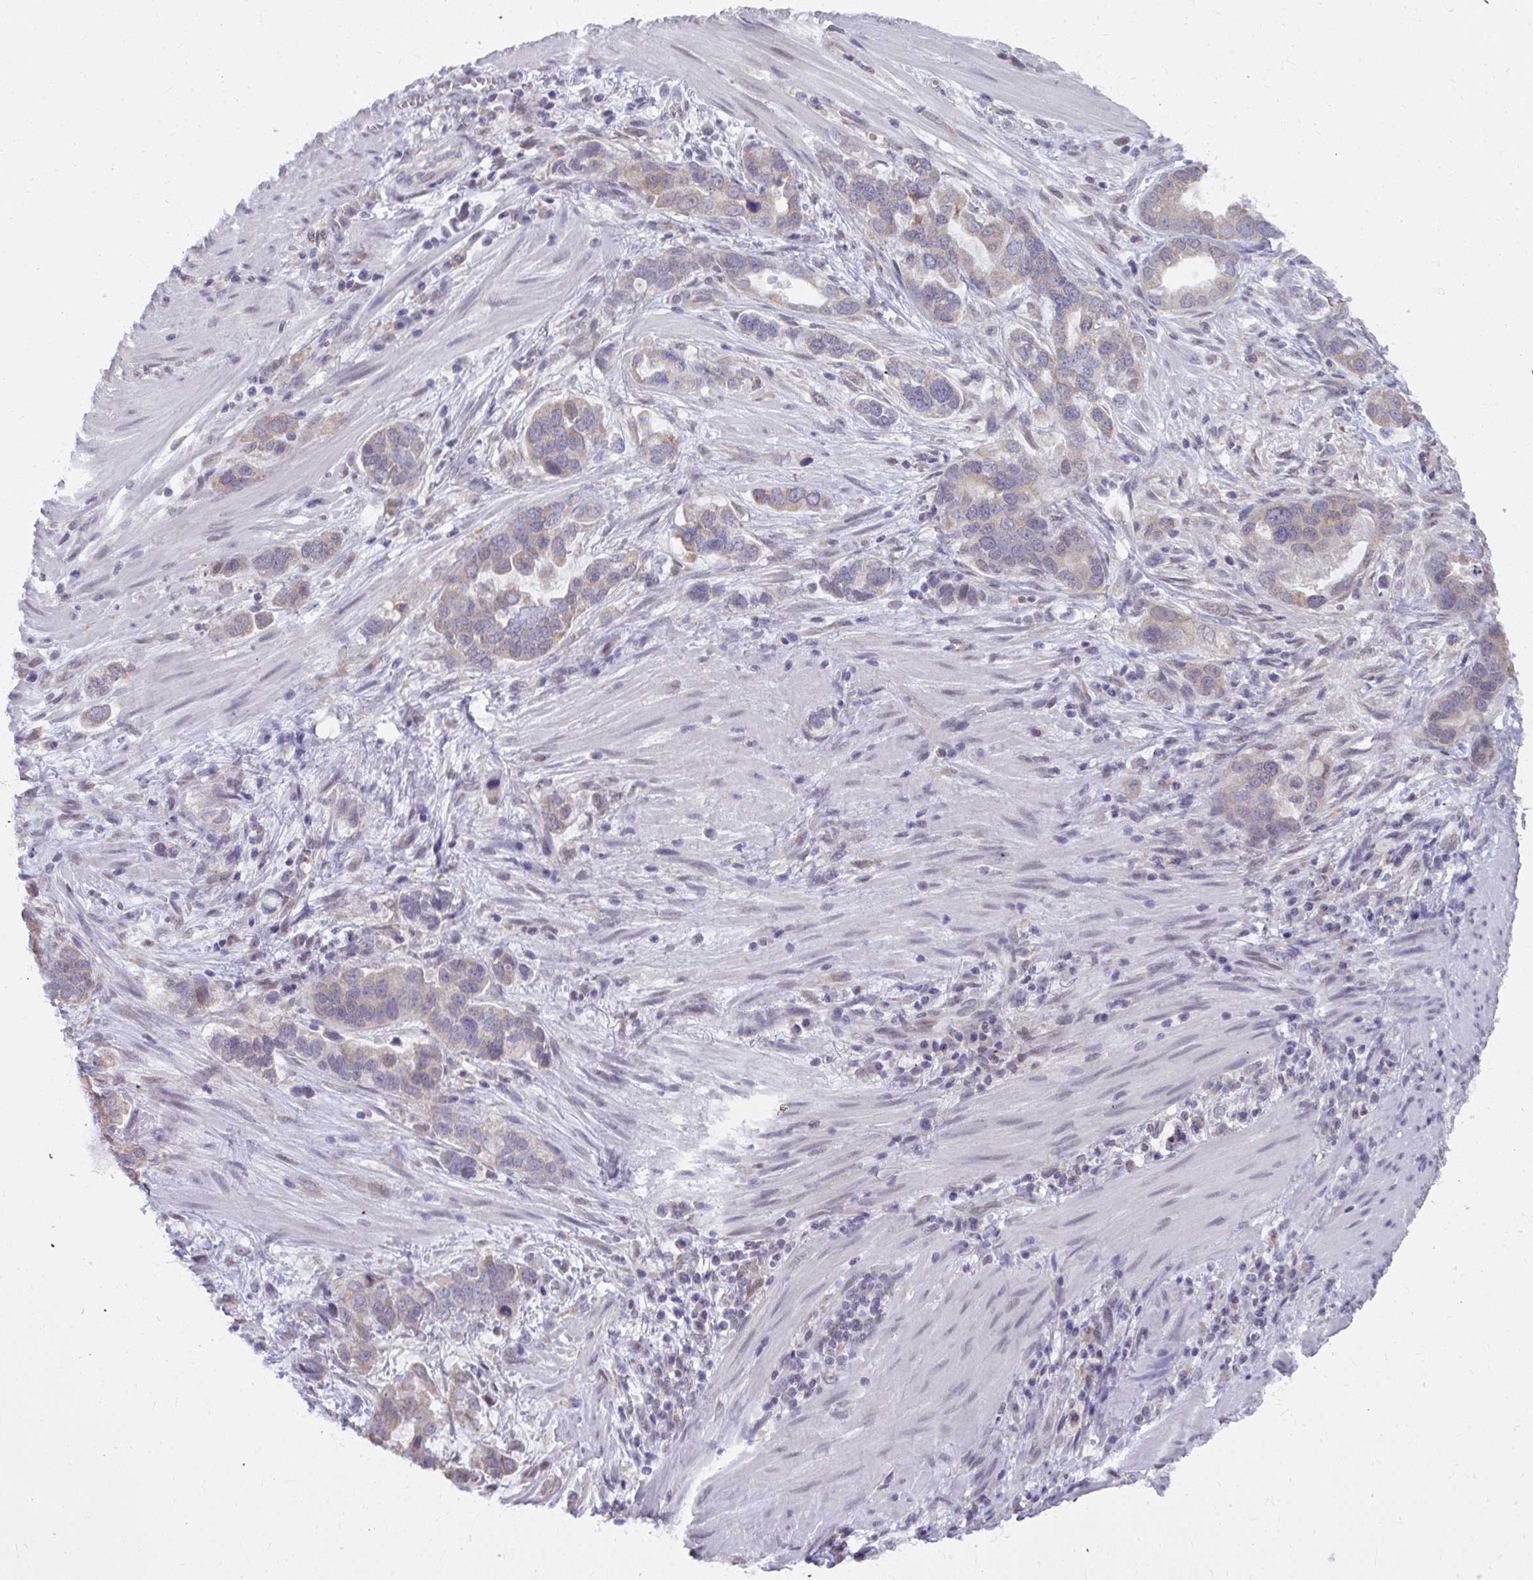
{"staining": {"intensity": "weak", "quantity": "<25%", "location": "cytoplasmic/membranous"}, "tissue": "stomach cancer", "cell_type": "Tumor cells", "image_type": "cancer", "snomed": [{"axis": "morphology", "description": "Adenocarcinoma, NOS"}, {"axis": "topography", "description": "Stomach, lower"}], "caption": "DAB (3,3'-diaminobenzidine) immunohistochemical staining of stomach cancer (adenocarcinoma) displays no significant positivity in tumor cells.", "gene": "NMNAT1", "patient": {"sex": "female", "age": 93}}